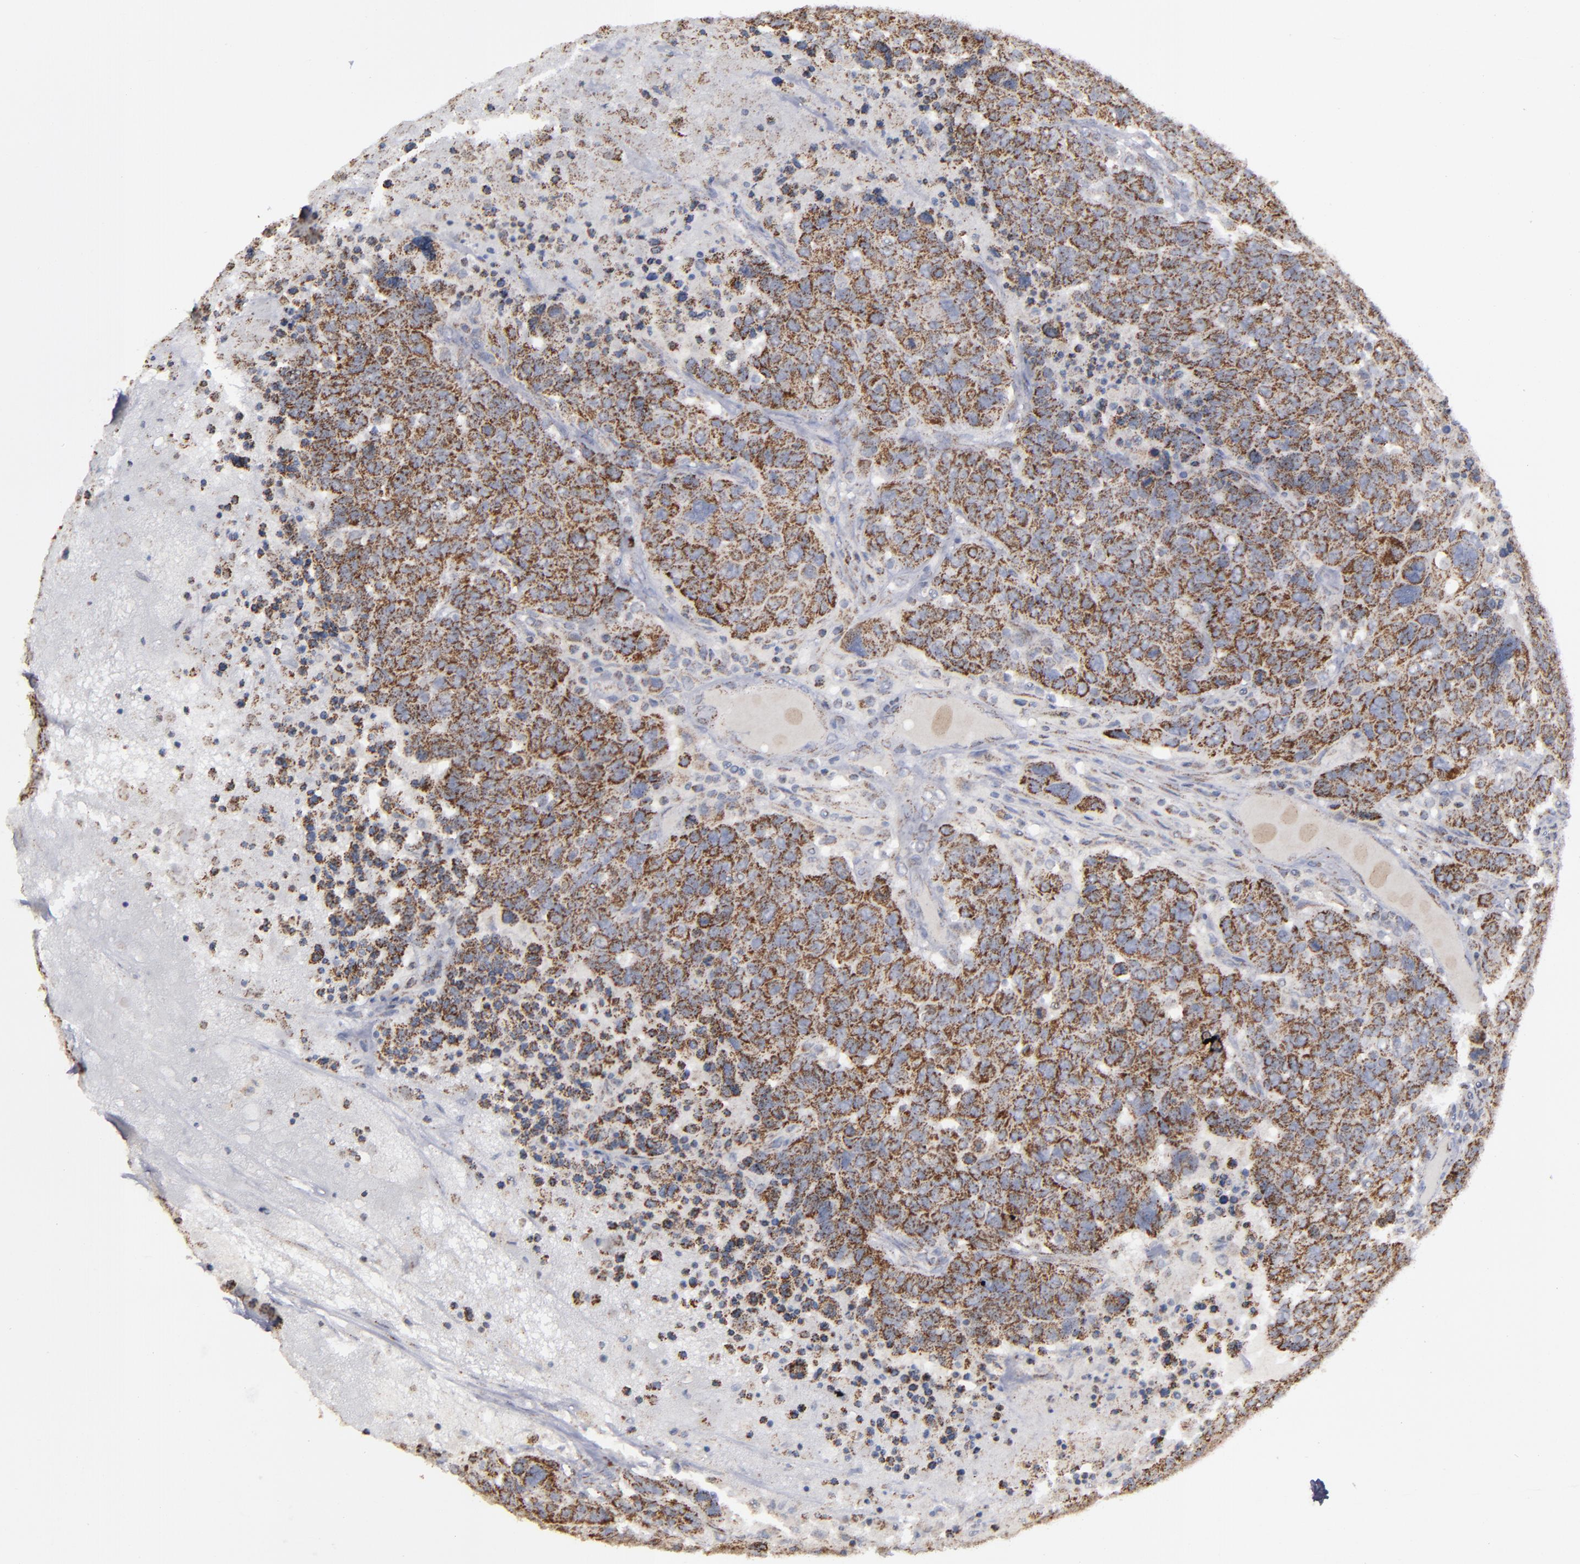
{"staining": {"intensity": "strong", "quantity": ">75%", "location": "cytoplasmic/membranous"}, "tissue": "breast cancer", "cell_type": "Tumor cells", "image_type": "cancer", "snomed": [{"axis": "morphology", "description": "Duct carcinoma"}, {"axis": "topography", "description": "Breast"}], "caption": "Strong cytoplasmic/membranous expression is appreciated in approximately >75% of tumor cells in breast cancer. Immunohistochemistry (ihc) stains the protein of interest in brown and the nuclei are stained blue.", "gene": "MYOM2", "patient": {"sex": "female", "age": 37}}